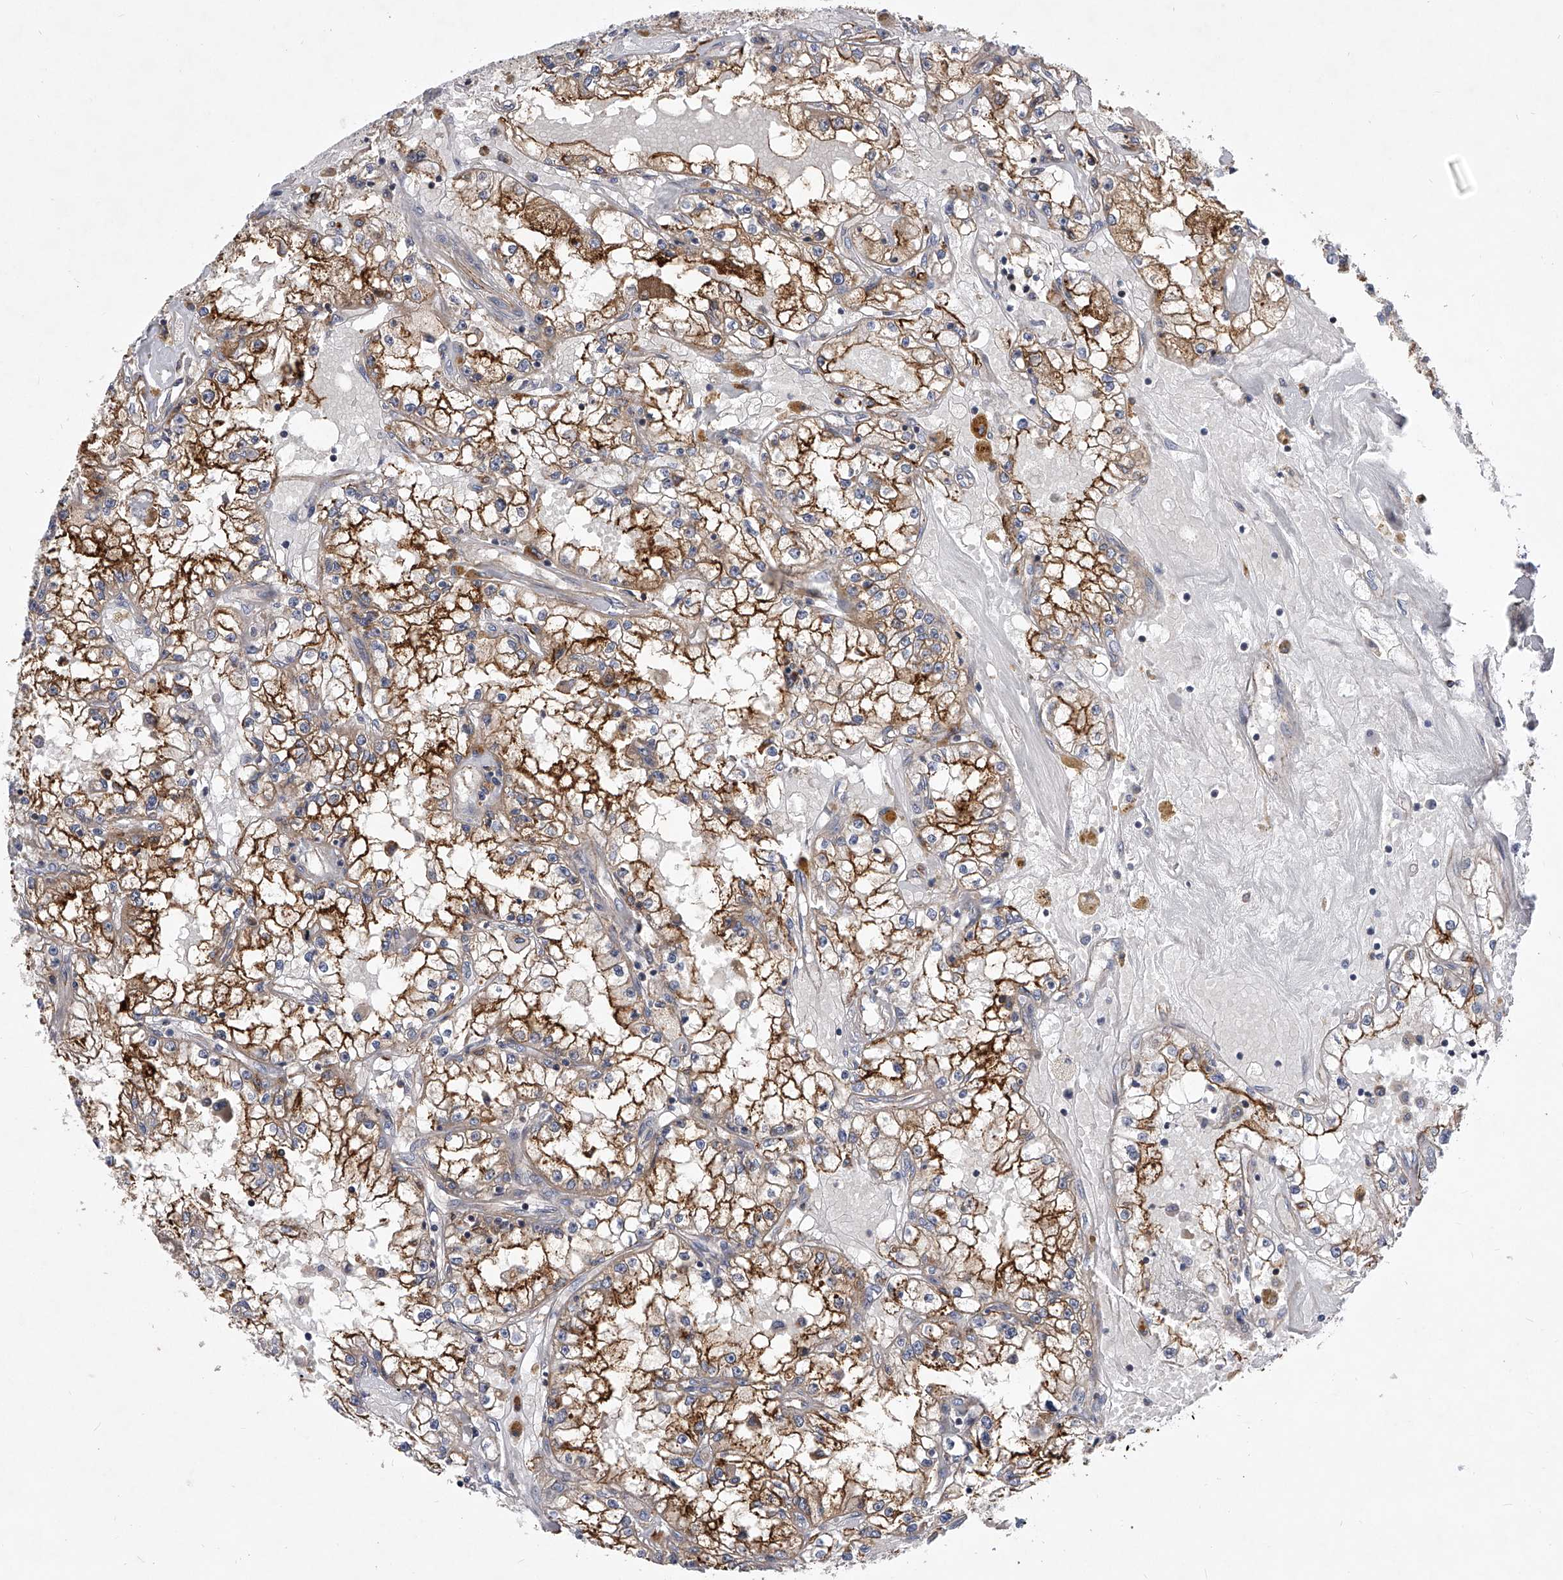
{"staining": {"intensity": "strong", "quantity": "25%-75%", "location": "cytoplasmic/membranous"}, "tissue": "renal cancer", "cell_type": "Tumor cells", "image_type": "cancer", "snomed": [{"axis": "morphology", "description": "Adenocarcinoma, NOS"}, {"axis": "topography", "description": "Kidney"}], "caption": "Adenocarcinoma (renal) stained with immunohistochemistry demonstrates strong cytoplasmic/membranous staining in about 25%-75% of tumor cells. The protein is shown in brown color, while the nuclei are stained blue.", "gene": "MINDY4", "patient": {"sex": "male", "age": 56}}